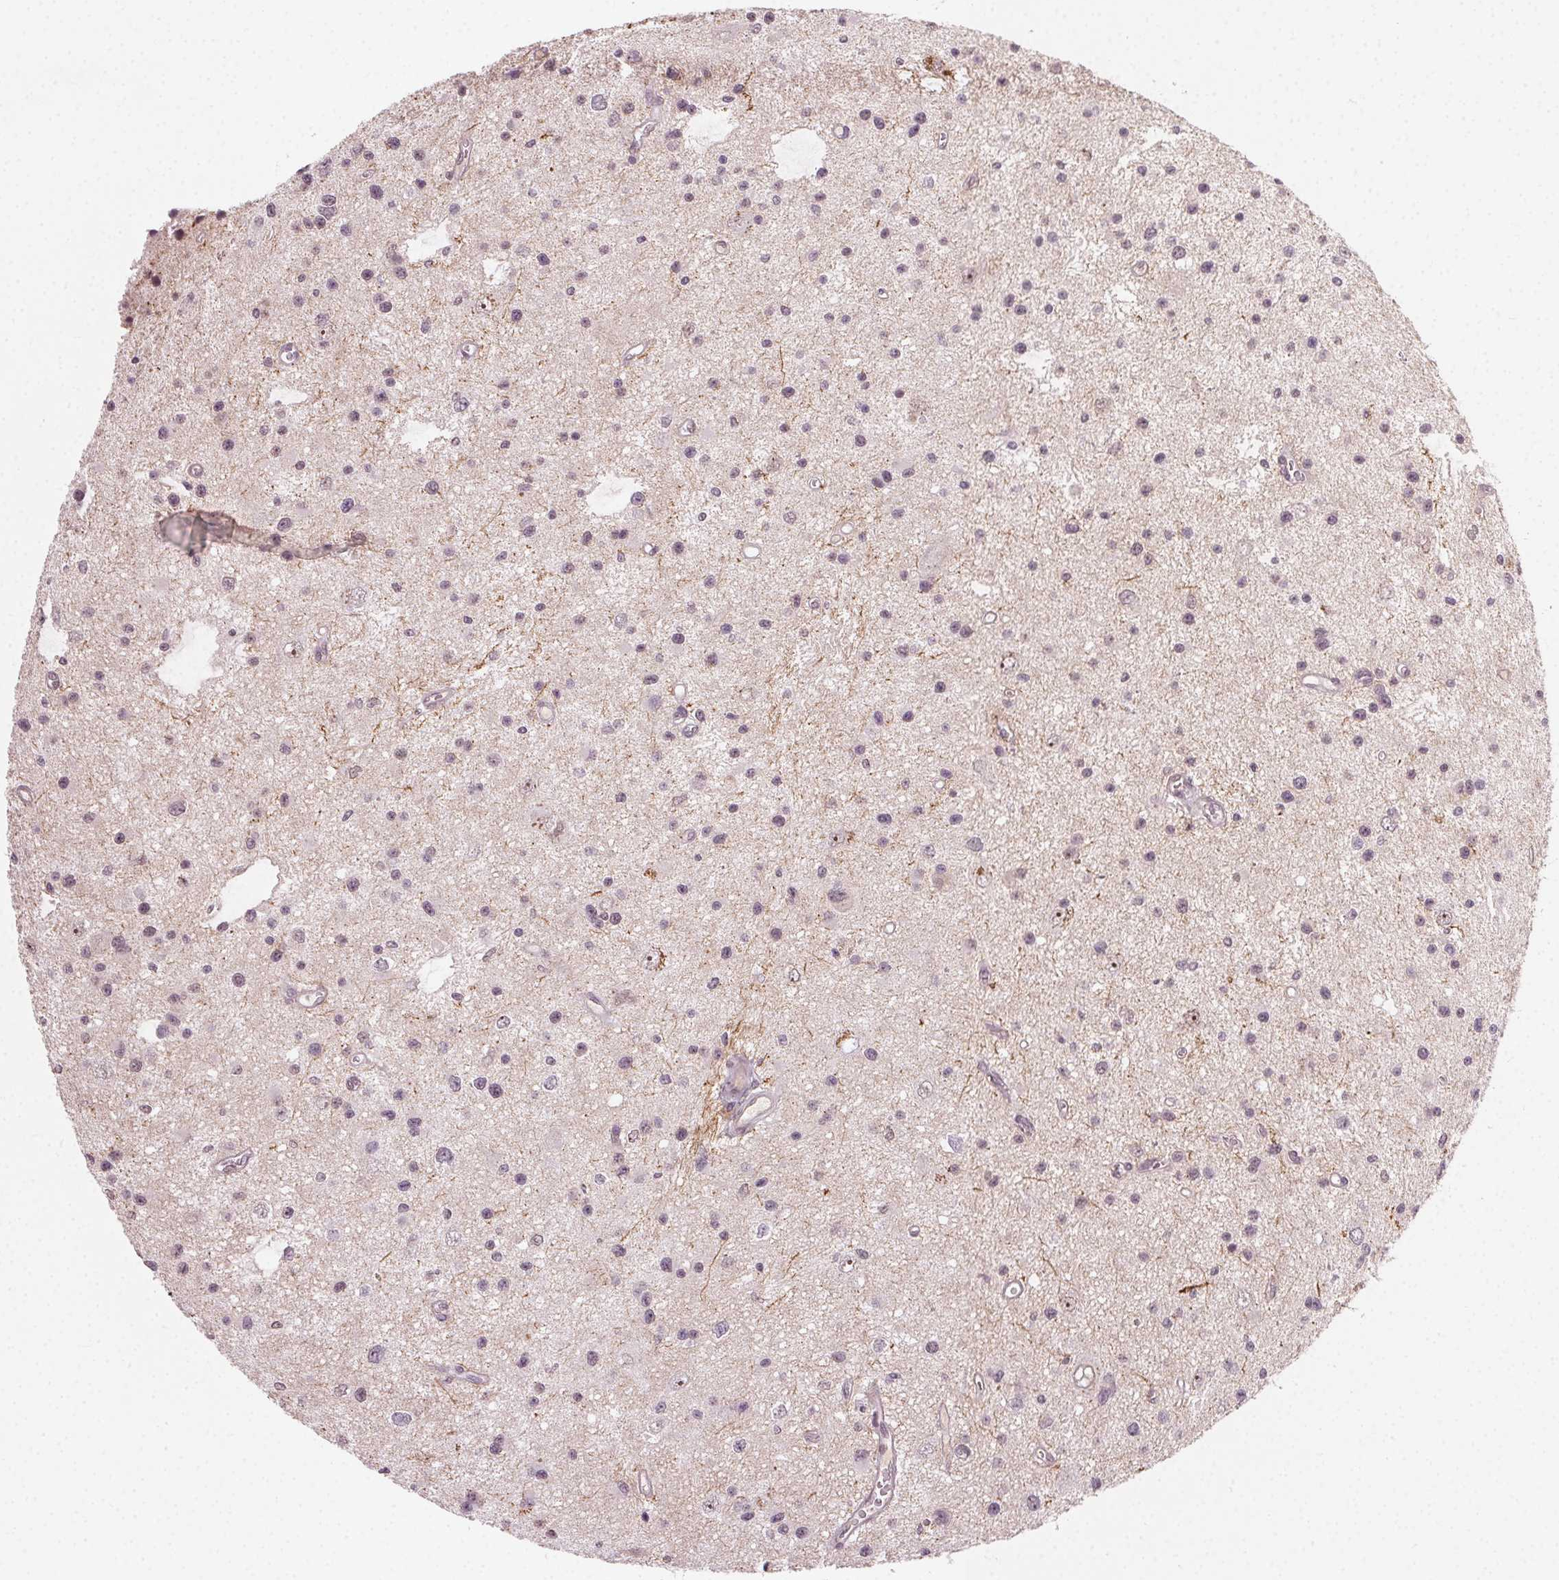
{"staining": {"intensity": "negative", "quantity": "none", "location": "none"}, "tissue": "glioma", "cell_type": "Tumor cells", "image_type": "cancer", "snomed": [{"axis": "morphology", "description": "Glioma, malignant, Low grade"}, {"axis": "topography", "description": "Brain"}], "caption": "IHC histopathology image of neoplastic tissue: human glioma stained with DAB (3,3'-diaminobenzidine) shows no significant protein staining in tumor cells. The staining is performed using DAB brown chromogen with nuclei counter-stained in using hematoxylin.", "gene": "TUB", "patient": {"sex": "male", "age": 43}}